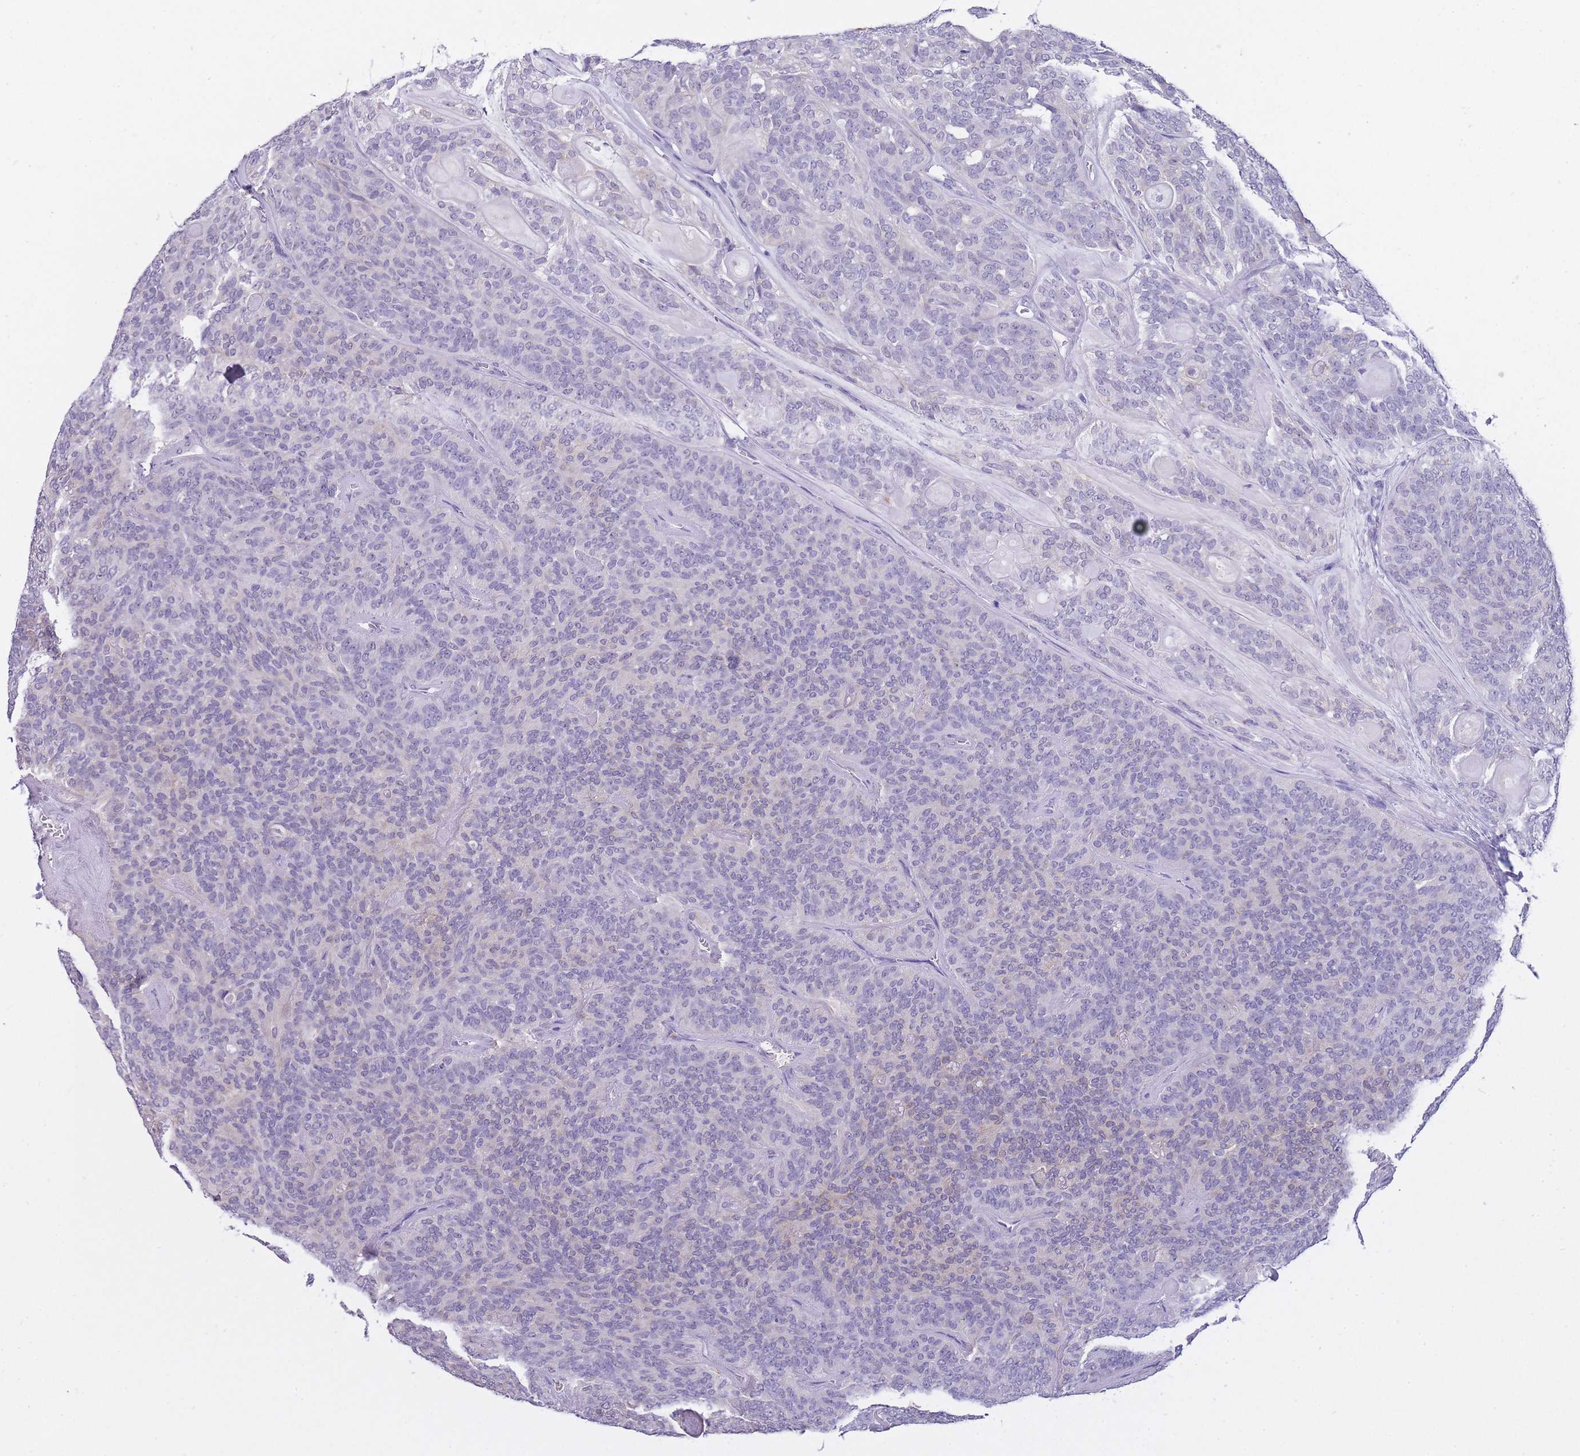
{"staining": {"intensity": "negative", "quantity": "none", "location": "none"}, "tissue": "head and neck cancer", "cell_type": "Tumor cells", "image_type": "cancer", "snomed": [{"axis": "morphology", "description": "Adenocarcinoma, NOS"}, {"axis": "topography", "description": "Head-Neck"}], "caption": "Immunohistochemistry (IHC) histopathology image of neoplastic tissue: human head and neck cancer stained with DAB (3,3'-diaminobenzidine) shows no significant protein positivity in tumor cells. (DAB IHC with hematoxylin counter stain).", "gene": "FRAT2", "patient": {"sex": "male", "age": 66}}